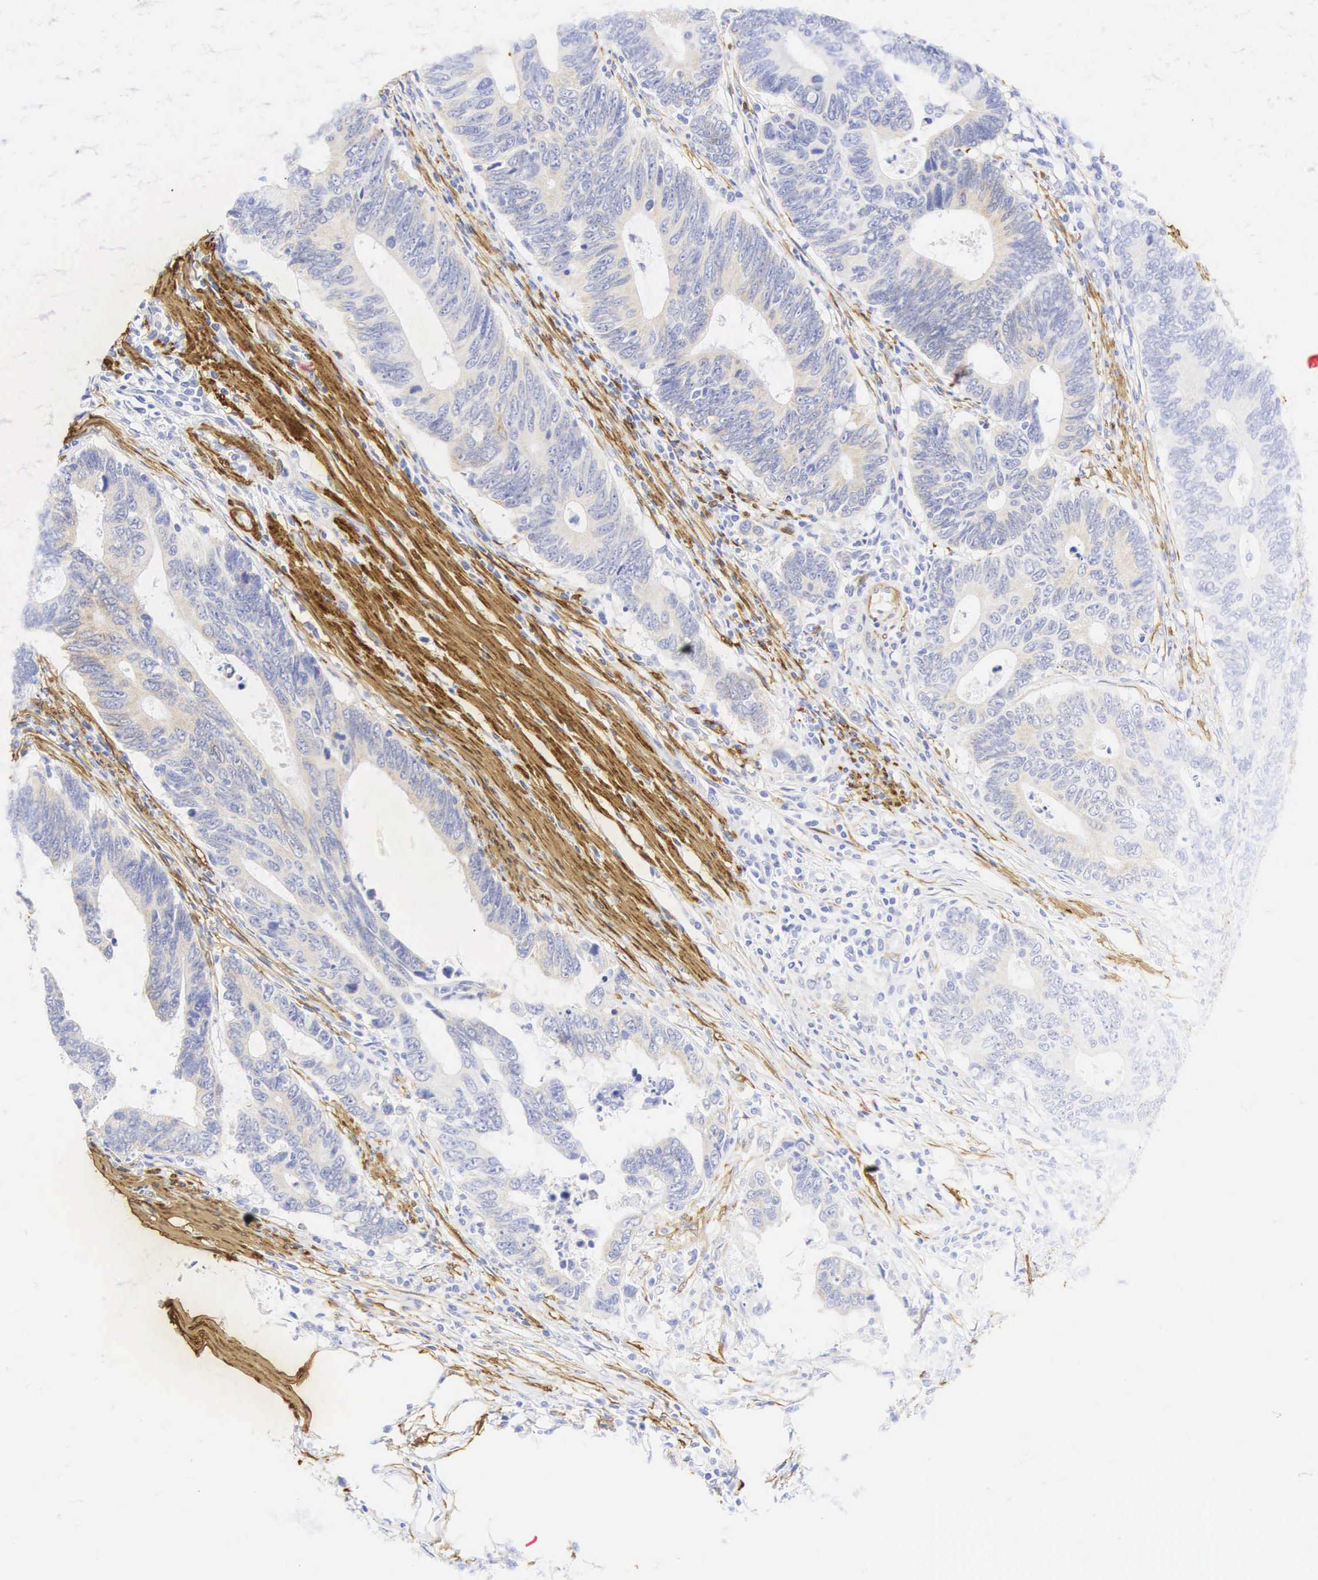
{"staining": {"intensity": "negative", "quantity": "none", "location": "none"}, "tissue": "colorectal cancer", "cell_type": "Tumor cells", "image_type": "cancer", "snomed": [{"axis": "morphology", "description": "Adenocarcinoma, NOS"}, {"axis": "topography", "description": "Colon"}], "caption": "An immunohistochemistry (IHC) micrograph of adenocarcinoma (colorectal) is shown. There is no staining in tumor cells of adenocarcinoma (colorectal). The staining was performed using DAB (3,3'-diaminobenzidine) to visualize the protein expression in brown, while the nuclei were stained in blue with hematoxylin (Magnification: 20x).", "gene": "CNN1", "patient": {"sex": "female", "age": 78}}